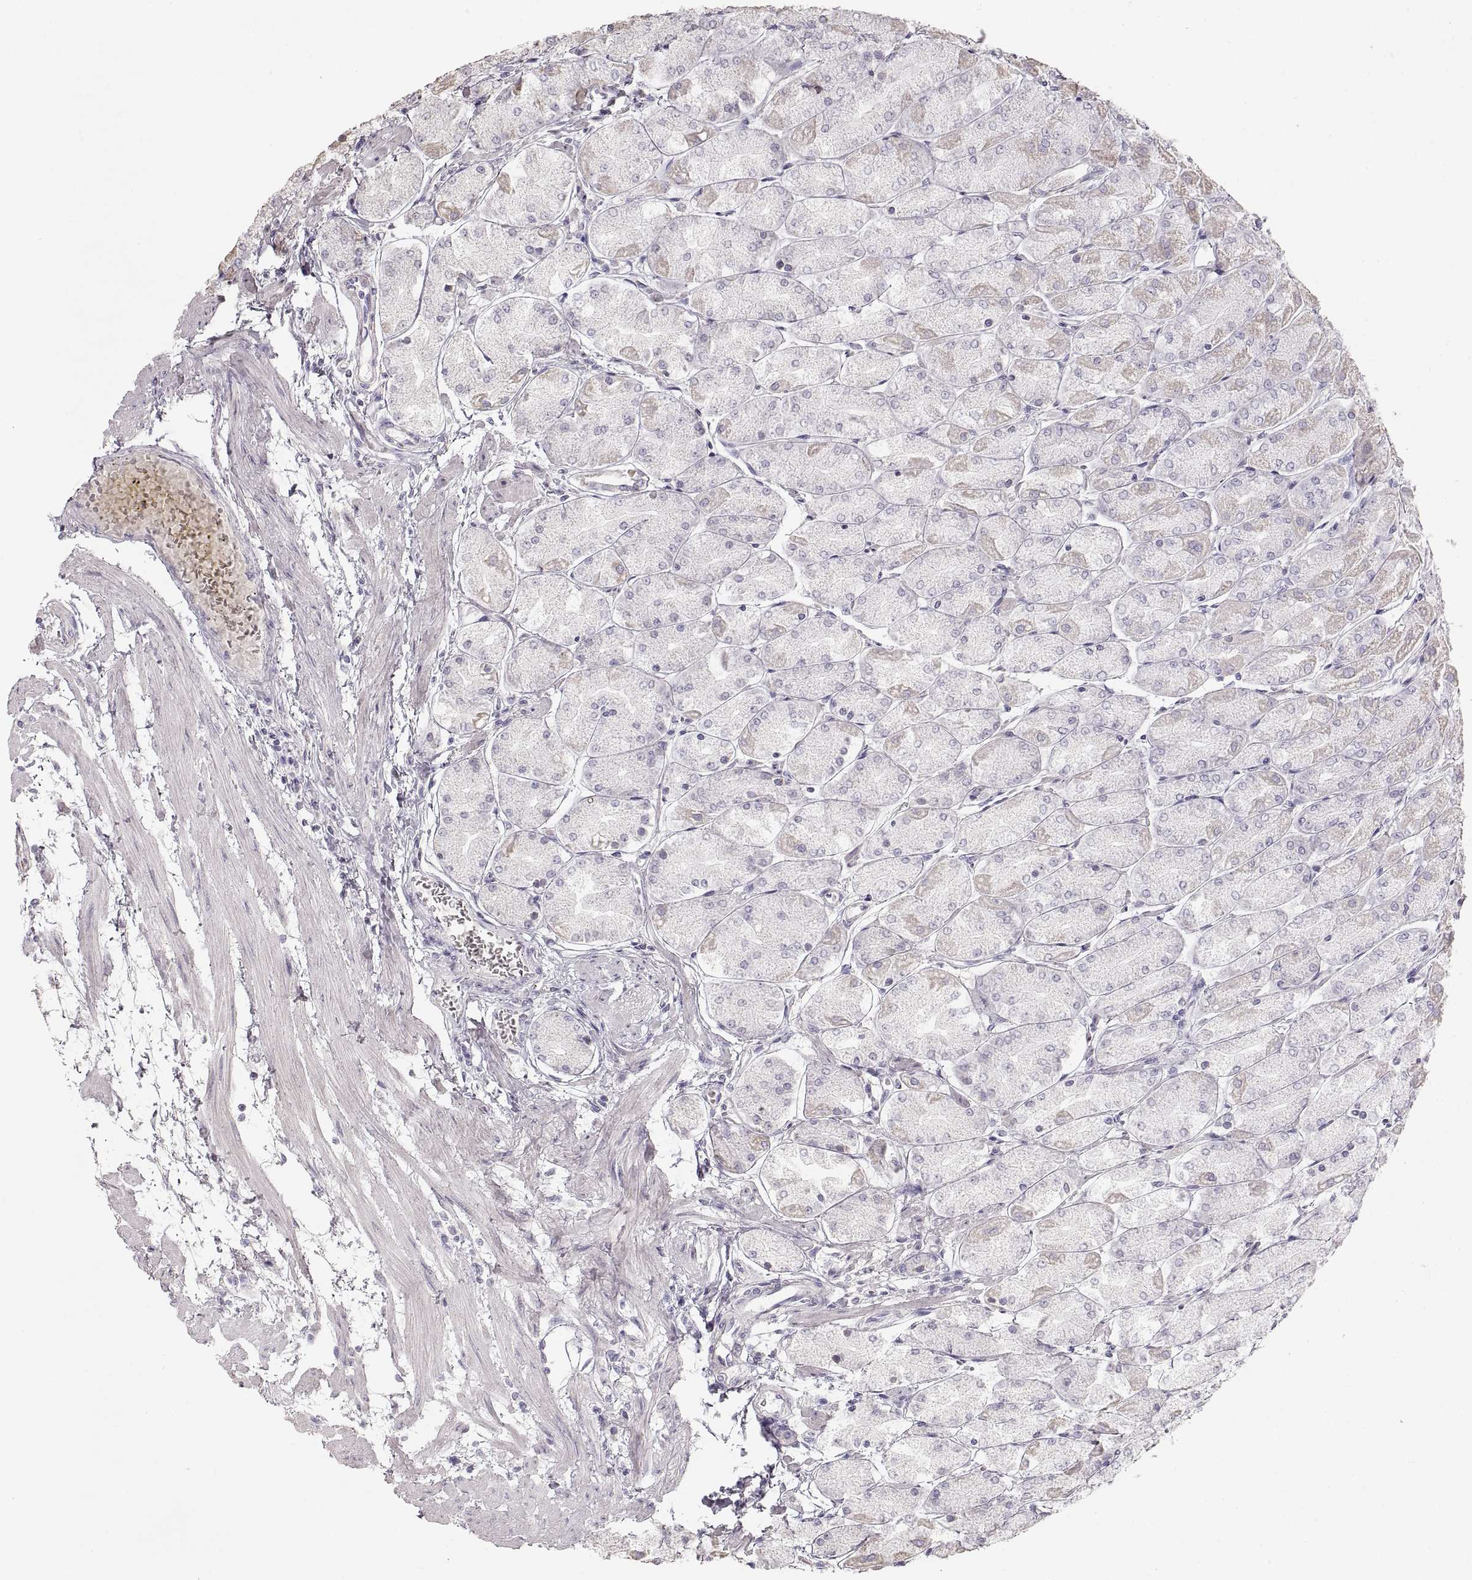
{"staining": {"intensity": "negative", "quantity": "none", "location": "none"}, "tissue": "stomach", "cell_type": "Glandular cells", "image_type": "normal", "snomed": [{"axis": "morphology", "description": "Normal tissue, NOS"}, {"axis": "topography", "description": "Stomach, upper"}], "caption": "Immunohistochemistry (IHC) micrograph of normal human stomach stained for a protein (brown), which displays no positivity in glandular cells. (DAB immunohistochemistry visualized using brightfield microscopy, high magnification).", "gene": "ZP3", "patient": {"sex": "male", "age": 60}}